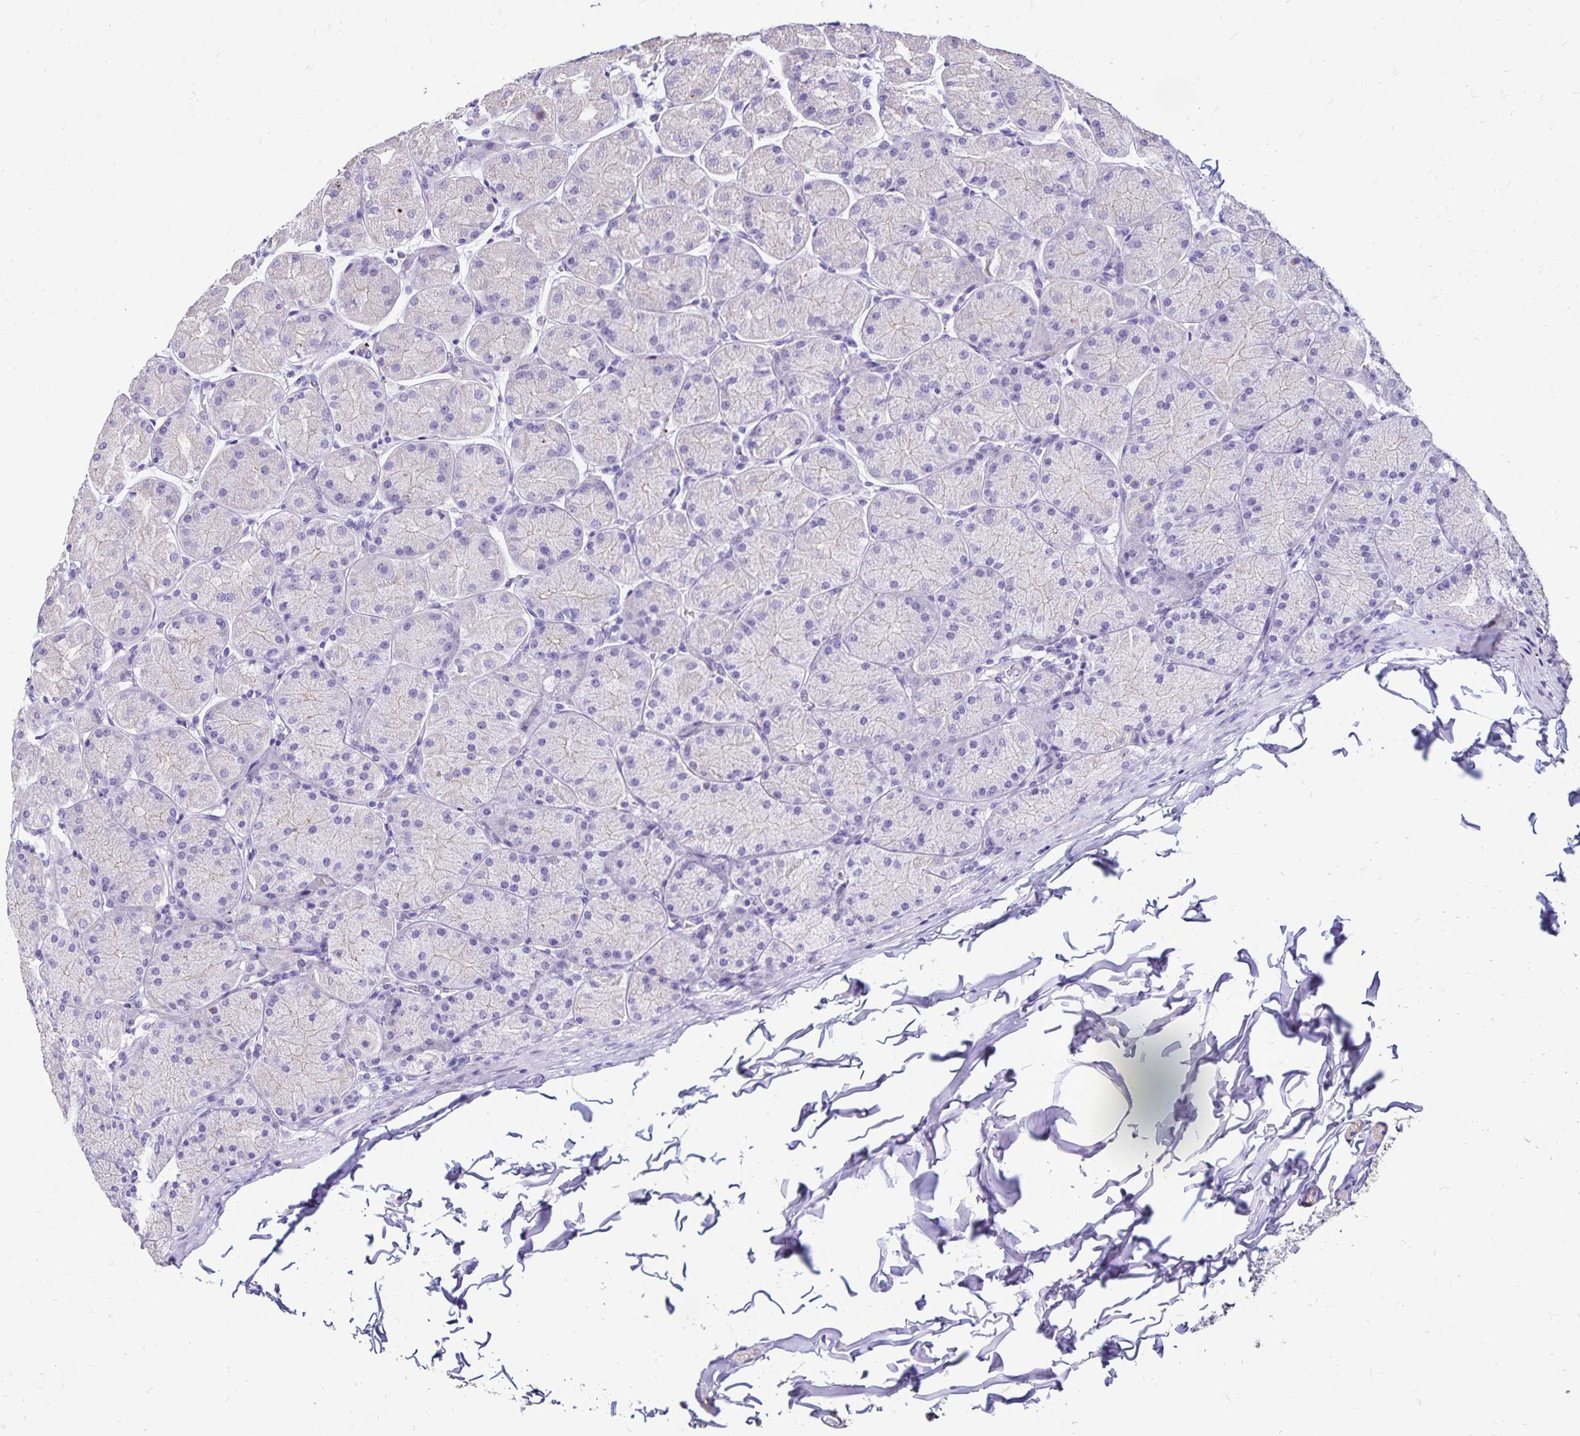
{"staining": {"intensity": "weak", "quantity": "<25%", "location": "cytoplasmic/membranous"}, "tissue": "stomach", "cell_type": "Glandular cells", "image_type": "normal", "snomed": [{"axis": "morphology", "description": "Normal tissue, NOS"}, {"axis": "topography", "description": "Stomach, upper"}], "caption": "High power microscopy image of an IHC photomicrograph of normal stomach, revealing no significant staining in glandular cells.", "gene": "EVPL", "patient": {"sex": "female", "age": 56}}